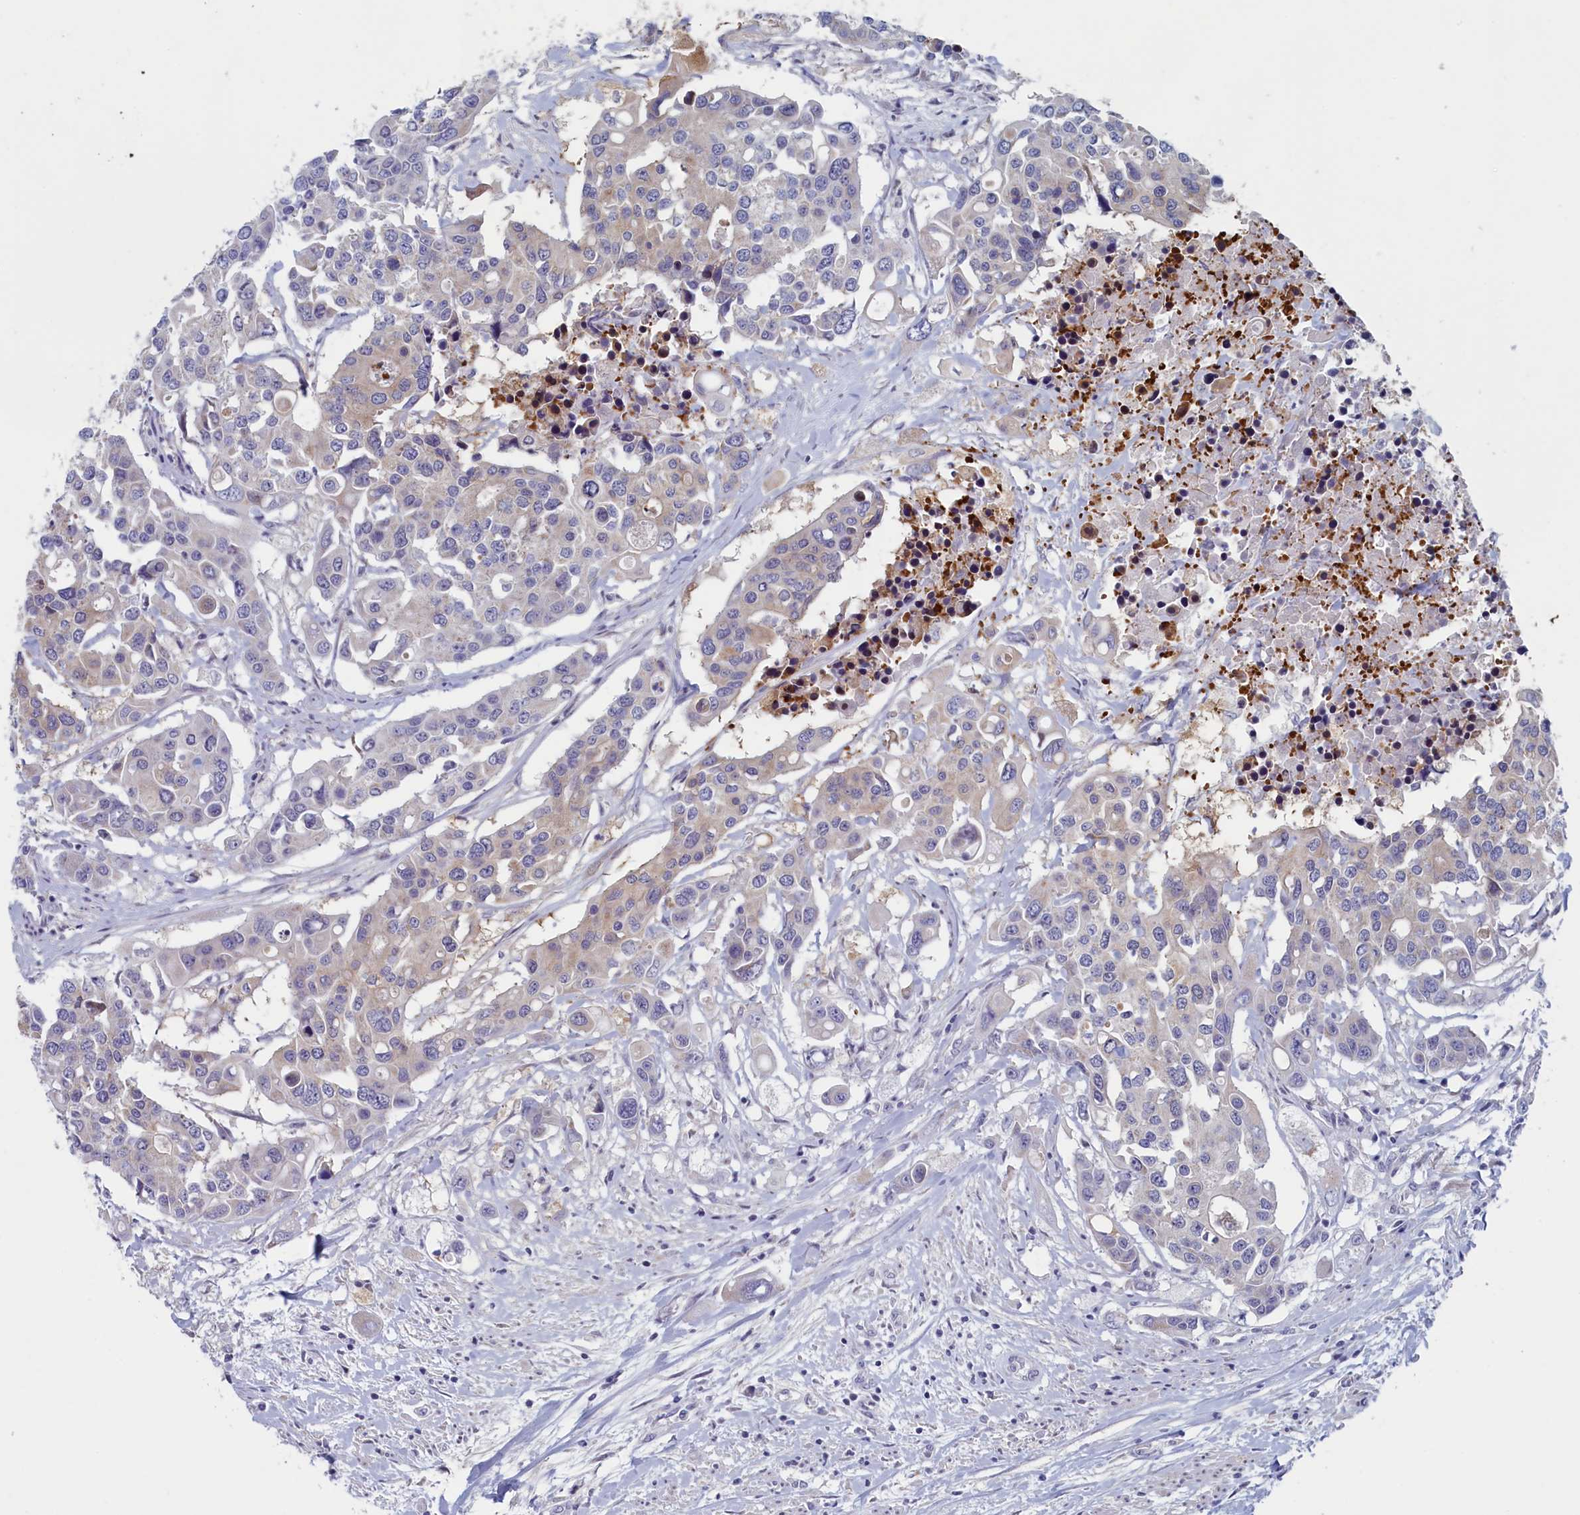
{"staining": {"intensity": "weak", "quantity": "<25%", "location": "cytoplasmic/membranous"}, "tissue": "colorectal cancer", "cell_type": "Tumor cells", "image_type": "cancer", "snomed": [{"axis": "morphology", "description": "Adenocarcinoma, NOS"}, {"axis": "topography", "description": "Colon"}], "caption": "Colorectal cancer stained for a protein using IHC reveals no expression tumor cells.", "gene": "WDR76", "patient": {"sex": "male", "age": 77}}